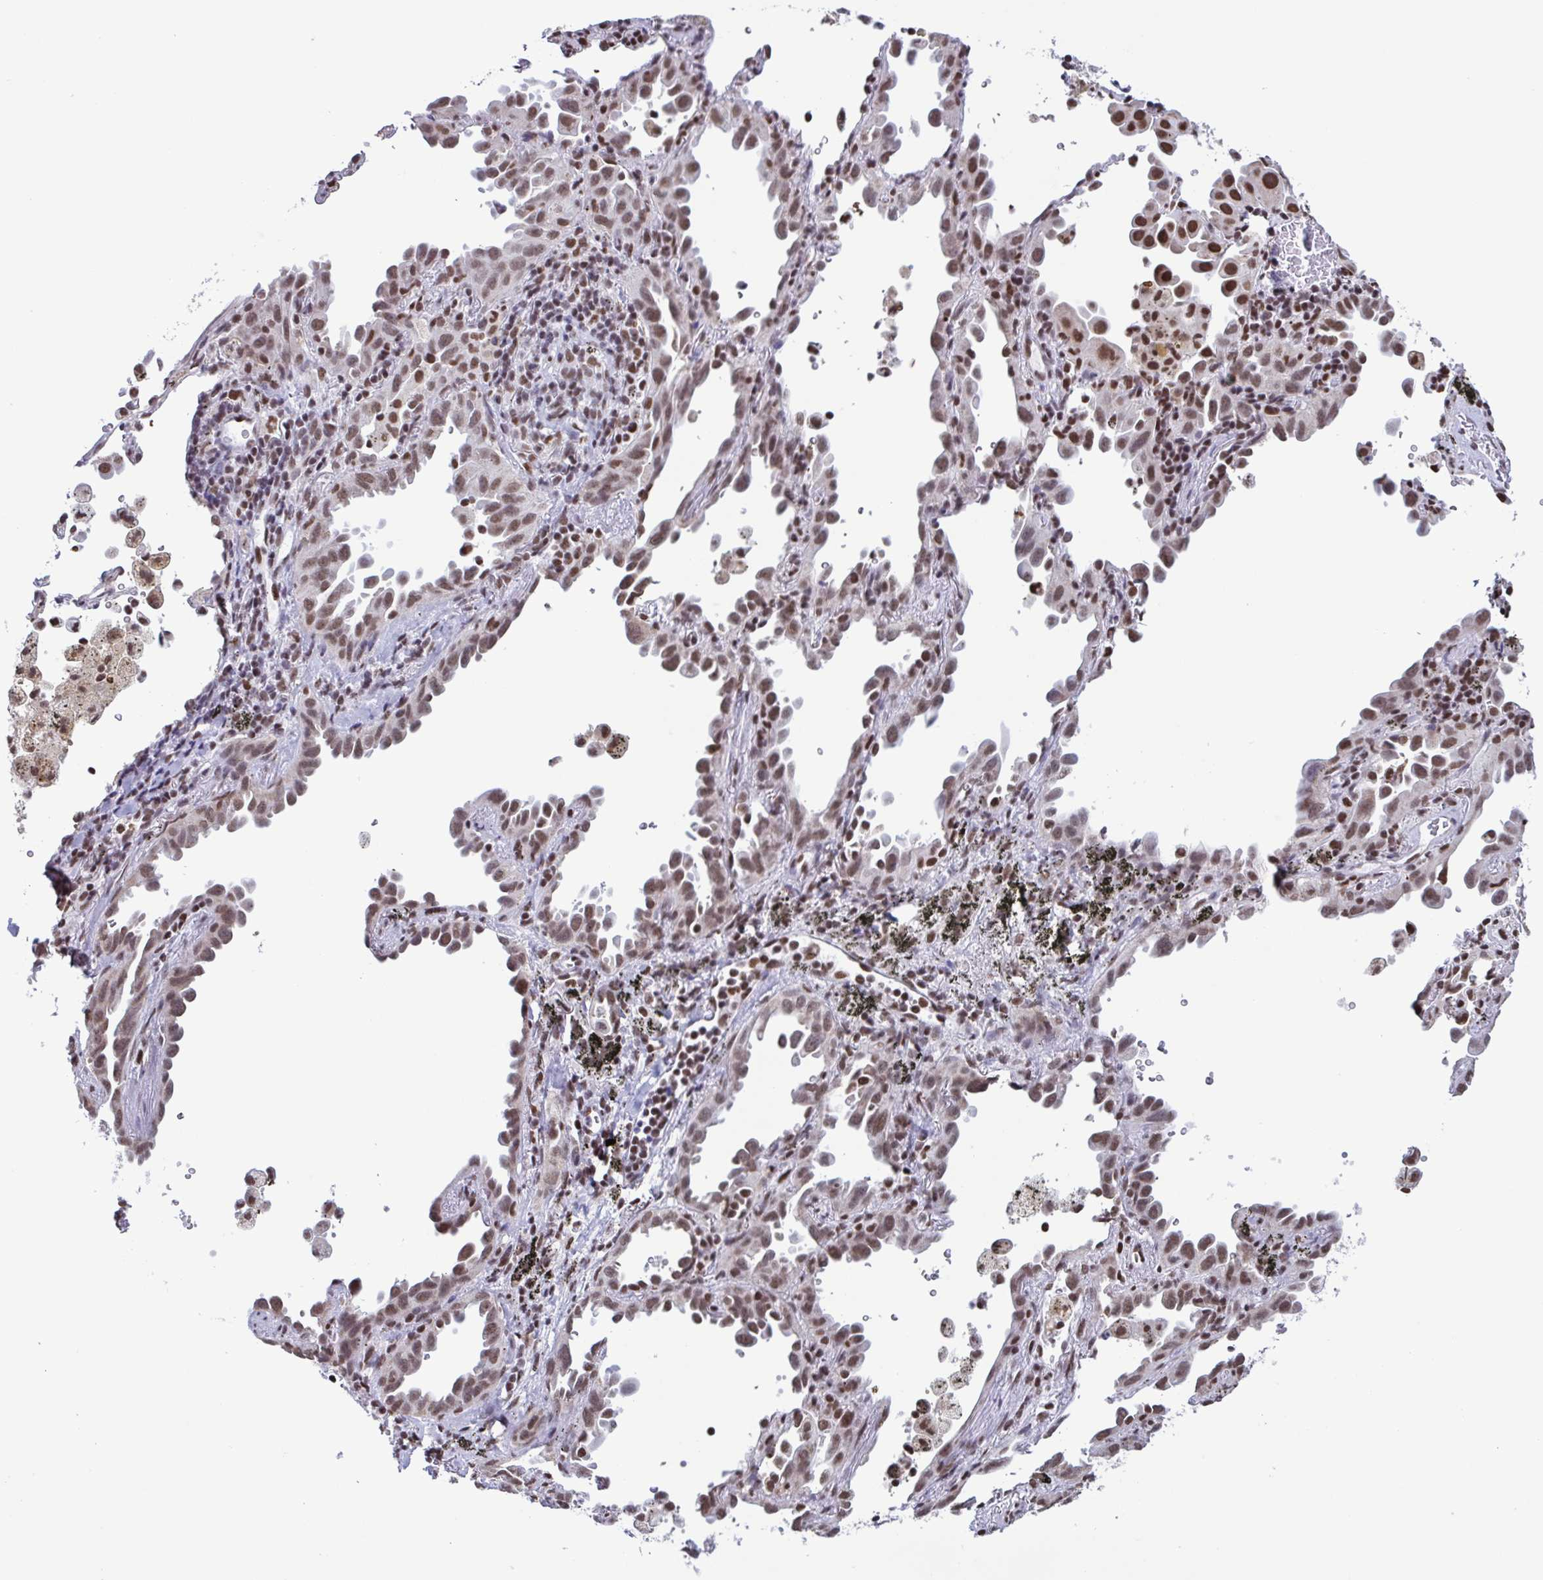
{"staining": {"intensity": "moderate", "quantity": ">75%", "location": "nuclear"}, "tissue": "lung cancer", "cell_type": "Tumor cells", "image_type": "cancer", "snomed": [{"axis": "morphology", "description": "Adenocarcinoma, NOS"}, {"axis": "topography", "description": "Lung"}], "caption": "A histopathology image of human lung adenocarcinoma stained for a protein displays moderate nuclear brown staining in tumor cells. (IHC, brightfield microscopy, high magnification).", "gene": "TIMM21", "patient": {"sex": "male", "age": 68}}